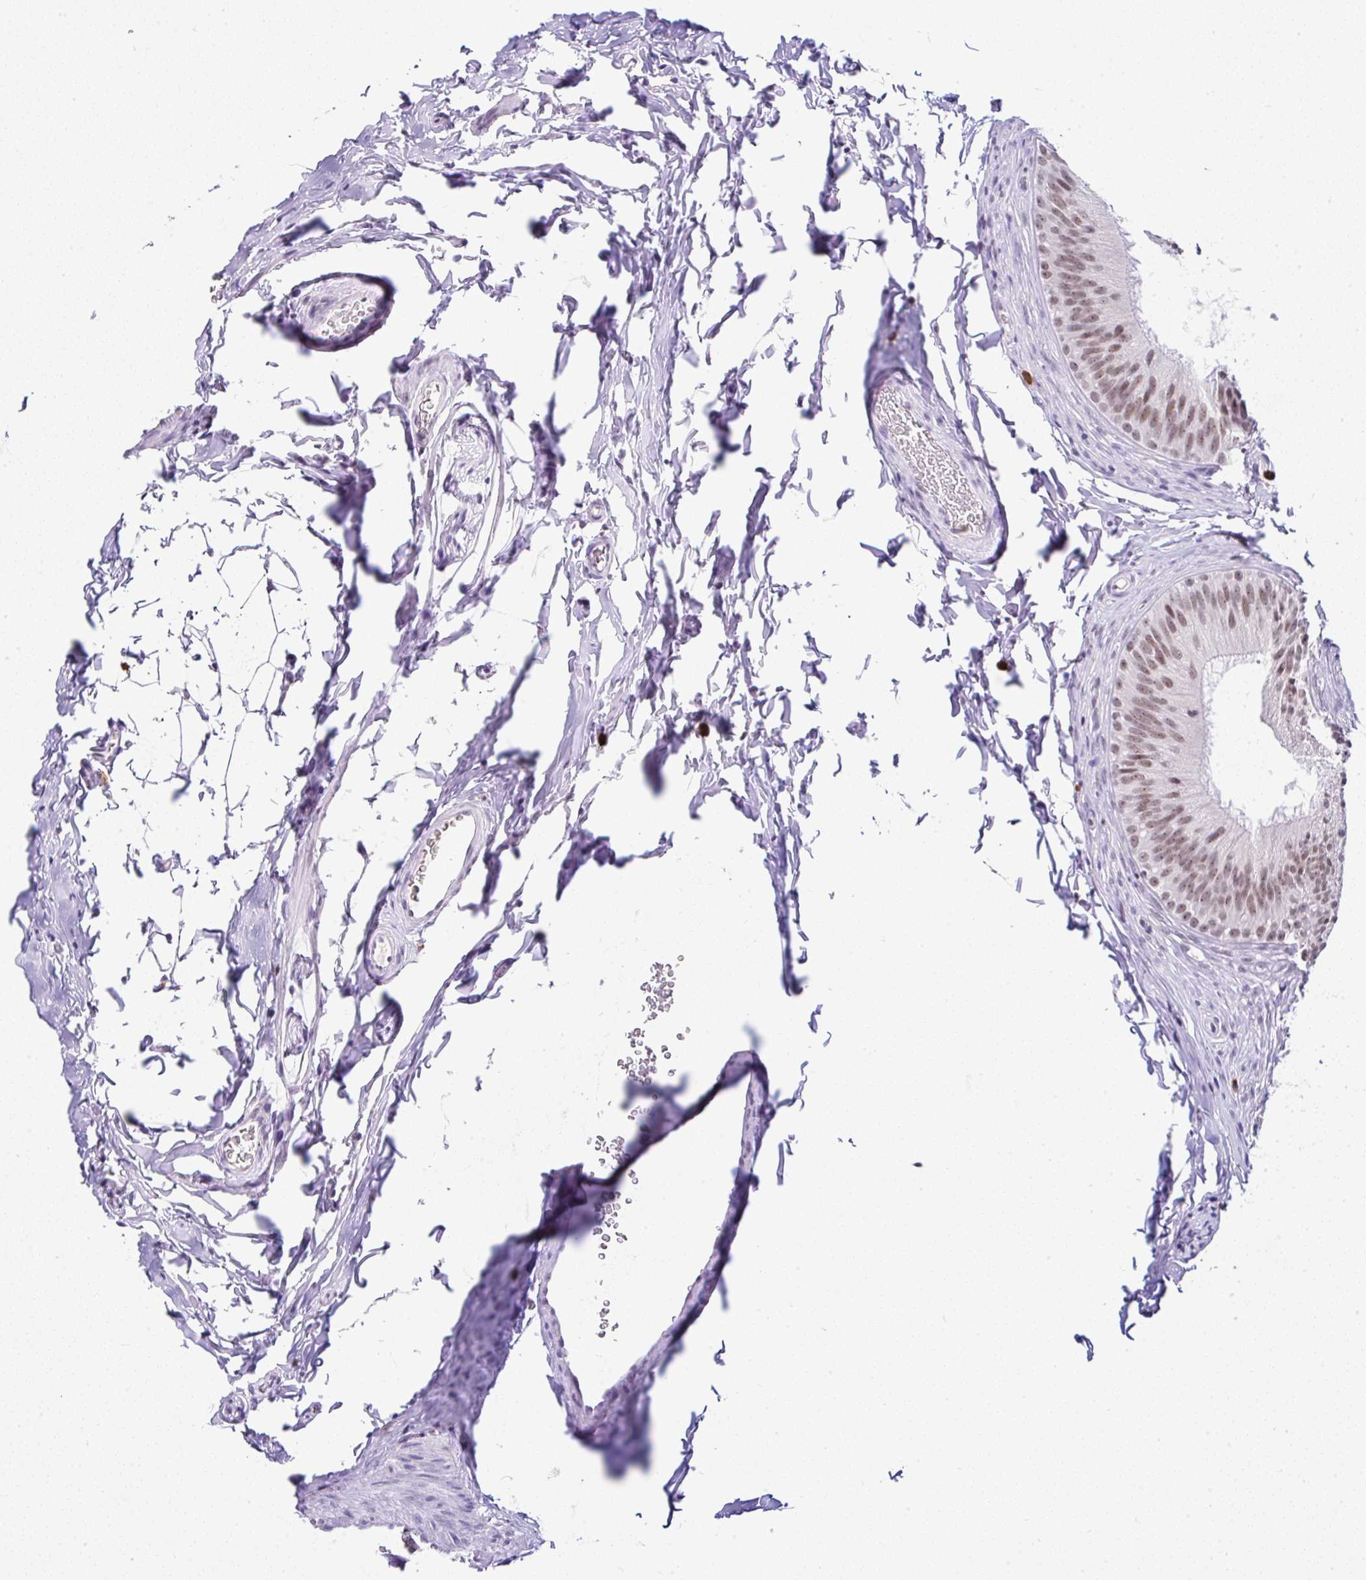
{"staining": {"intensity": "moderate", "quantity": ">75%", "location": "nuclear"}, "tissue": "epididymis", "cell_type": "Glandular cells", "image_type": "normal", "snomed": [{"axis": "morphology", "description": "Normal tissue, NOS"}, {"axis": "topography", "description": "Epididymis"}], "caption": "A micrograph of human epididymis stained for a protein reveals moderate nuclear brown staining in glandular cells. The protein is shown in brown color, while the nuclei are stained blue.", "gene": "PTPN2", "patient": {"sex": "male", "age": 24}}